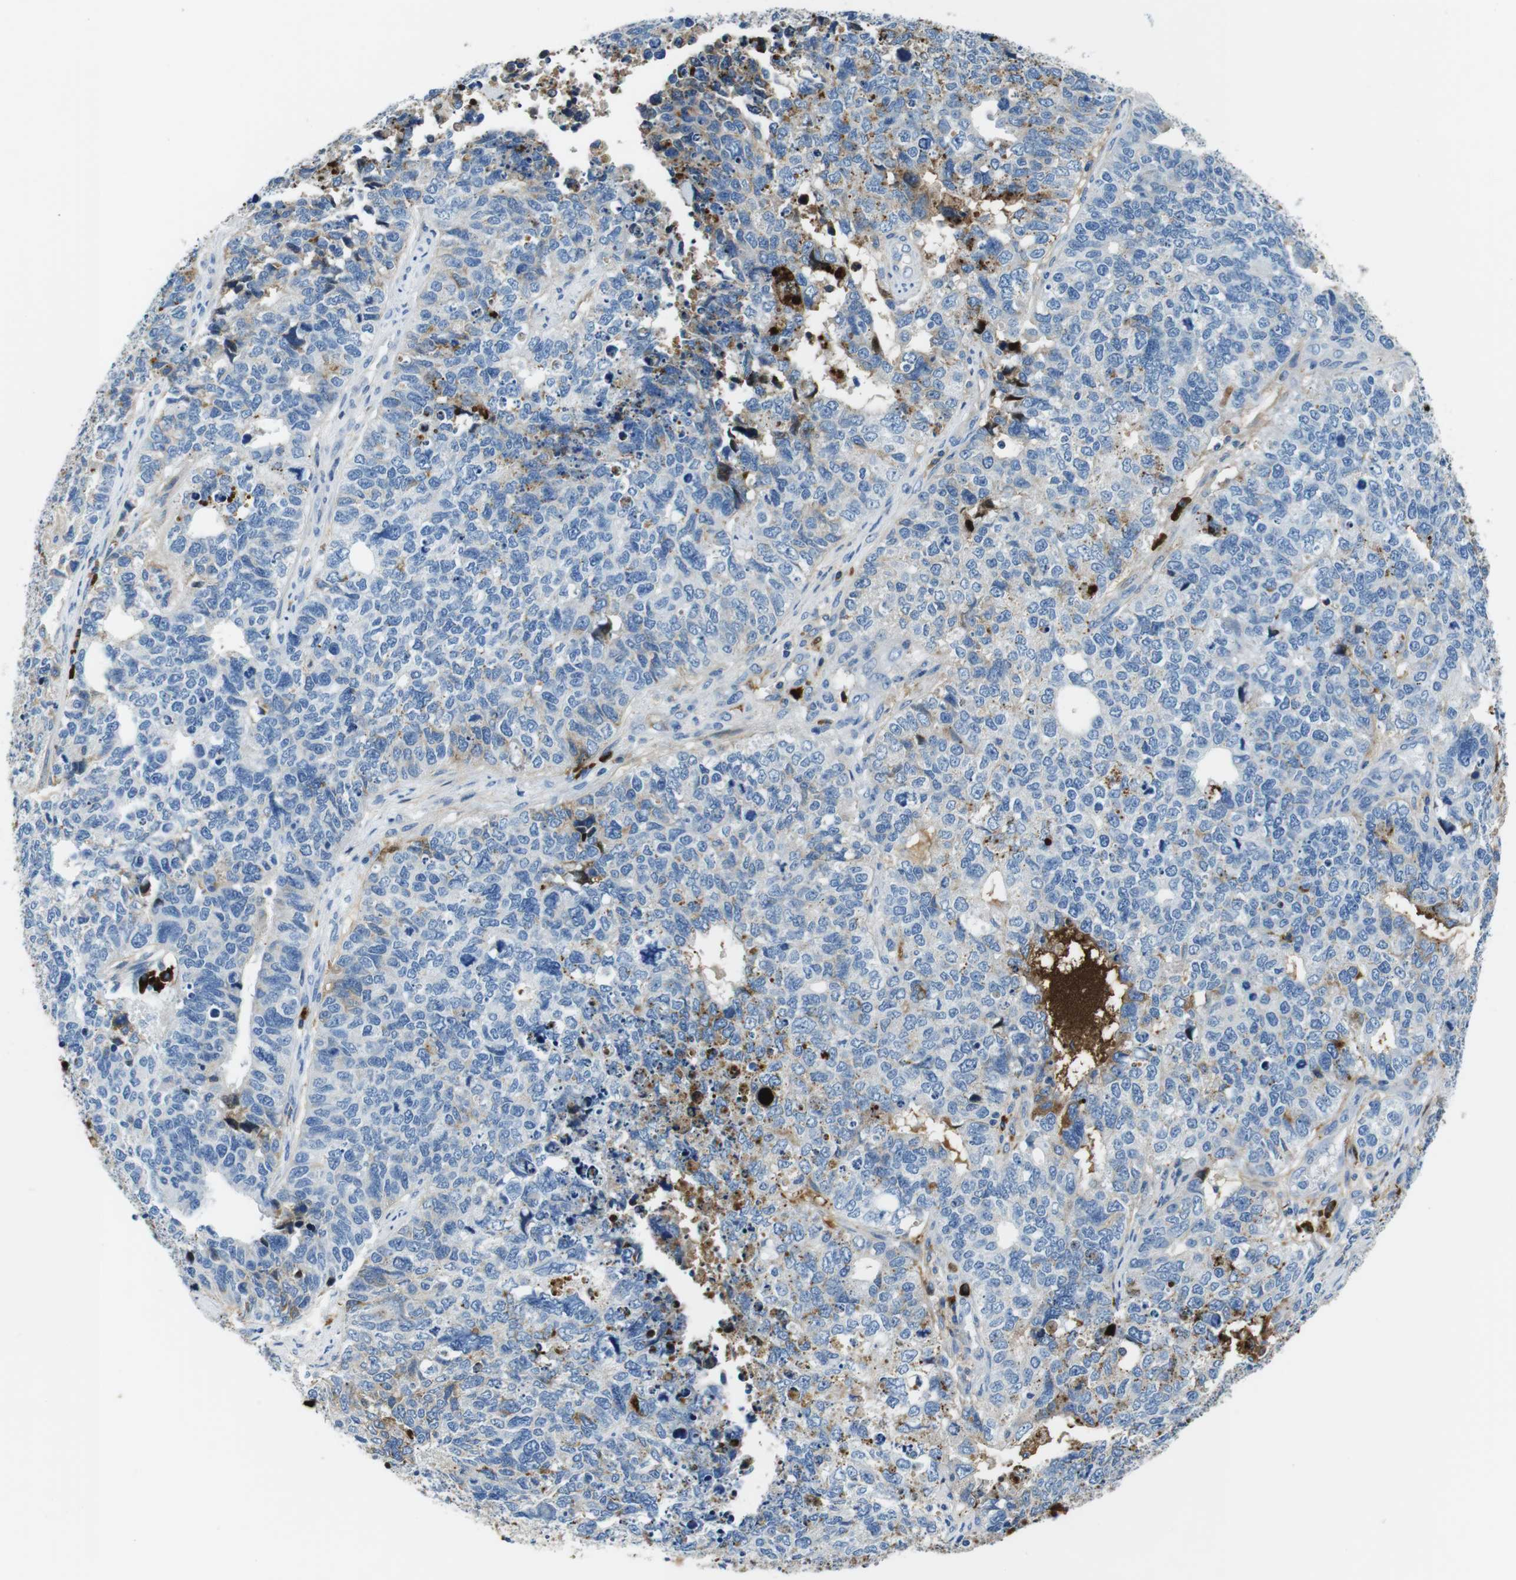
{"staining": {"intensity": "weak", "quantity": "<25%", "location": "cytoplasmic/membranous"}, "tissue": "cervical cancer", "cell_type": "Tumor cells", "image_type": "cancer", "snomed": [{"axis": "morphology", "description": "Squamous cell carcinoma, NOS"}, {"axis": "topography", "description": "Cervix"}], "caption": "Squamous cell carcinoma (cervical) stained for a protein using IHC demonstrates no expression tumor cells.", "gene": "IGKC", "patient": {"sex": "female", "age": 63}}